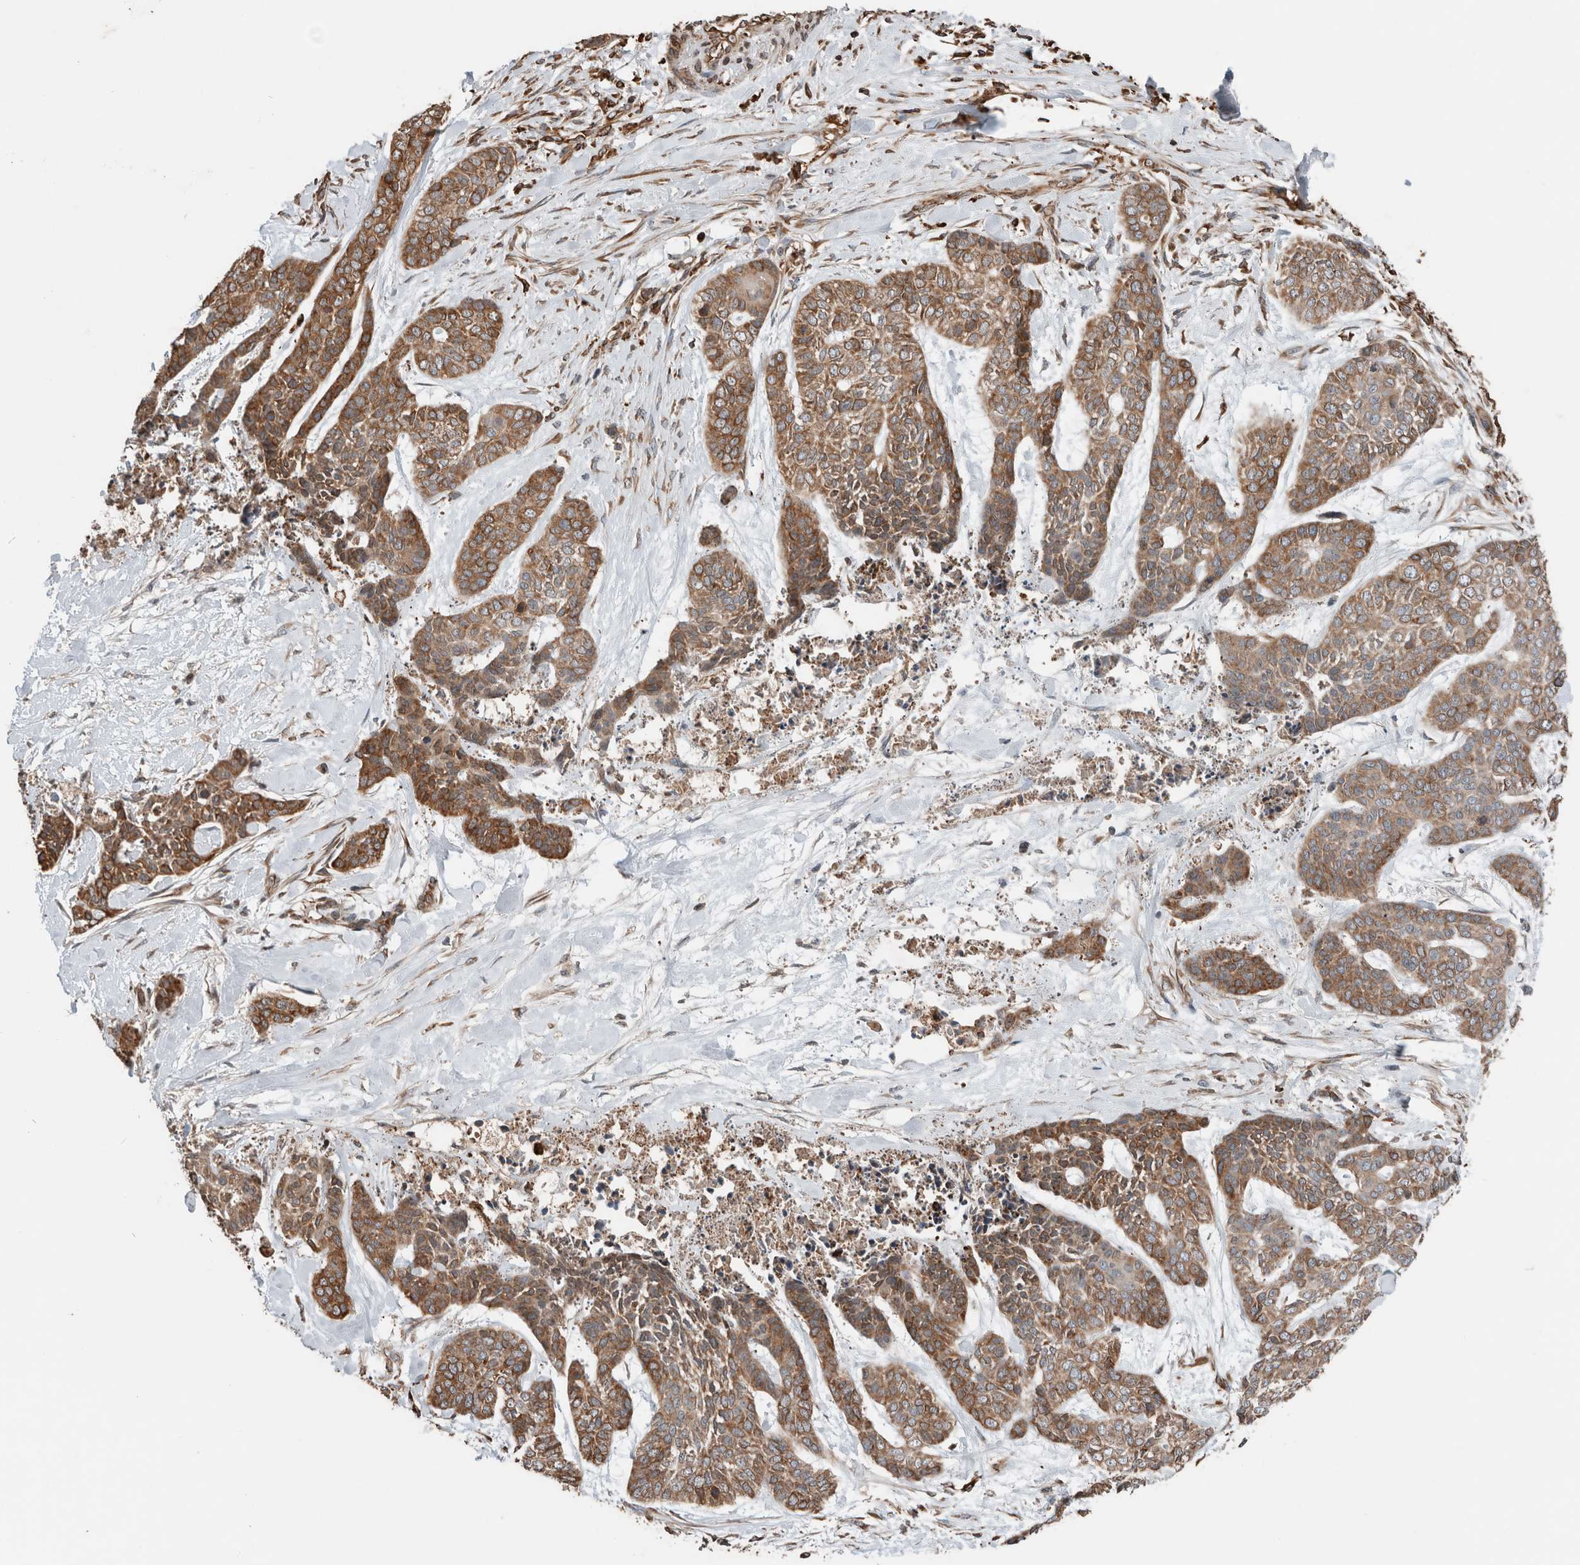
{"staining": {"intensity": "moderate", "quantity": ">75%", "location": "cytoplasmic/membranous"}, "tissue": "skin cancer", "cell_type": "Tumor cells", "image_type": "cancer", "snomed": [{"axis": "morphology", "description": "Basal cell carcinoma"}, {"axis": "topography", "description": "Skin"}], "caption": "Tumor cells exhibit medium levels of moderate cytoplasmic/membranous positivity in approximately >75% of cells in human skin cancer.", "gene": "ERAP2", "patient": {"sex": "female", "age": 64}}